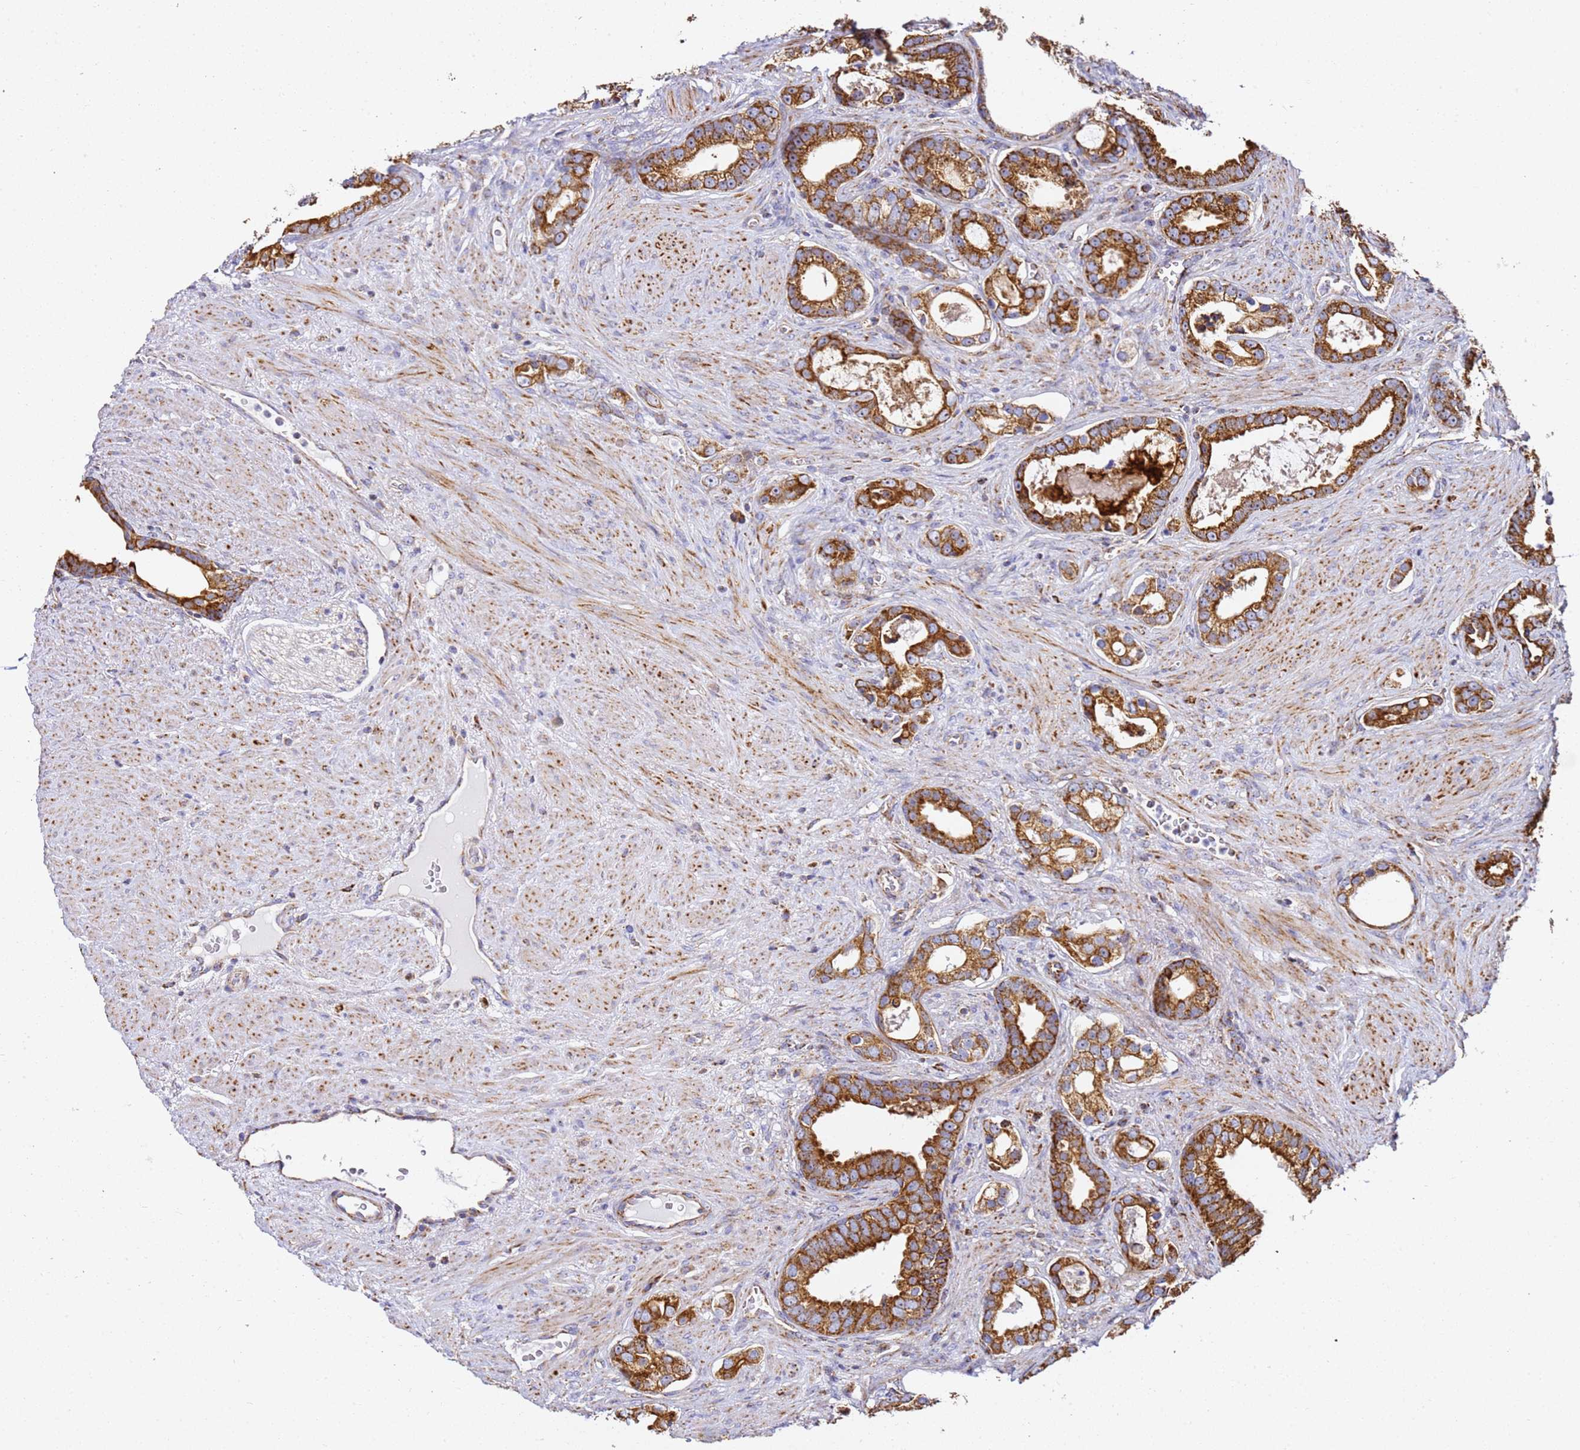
{"staining": {"intensity": "strong", "quantity": ">75%", "location": "cytoplasmic/membranous"}, "tissue": "prostate cancer", "cell_type": "Tumor cells", "image_type": "cancer", "snomed": [{"axis": "morphology", "description": "Adenocarcinoma, High grade"}, {"axis": "topography", "description": "Prostate"}], "caption": "Protein analysis of prostate high-grade adenocarcinoma tissue reveals strong cytoplasmic/membranous staining in about >75% of tumor cells.", "gene": "NDUFA3", "patient": {"sex": "male", "age": 67}}